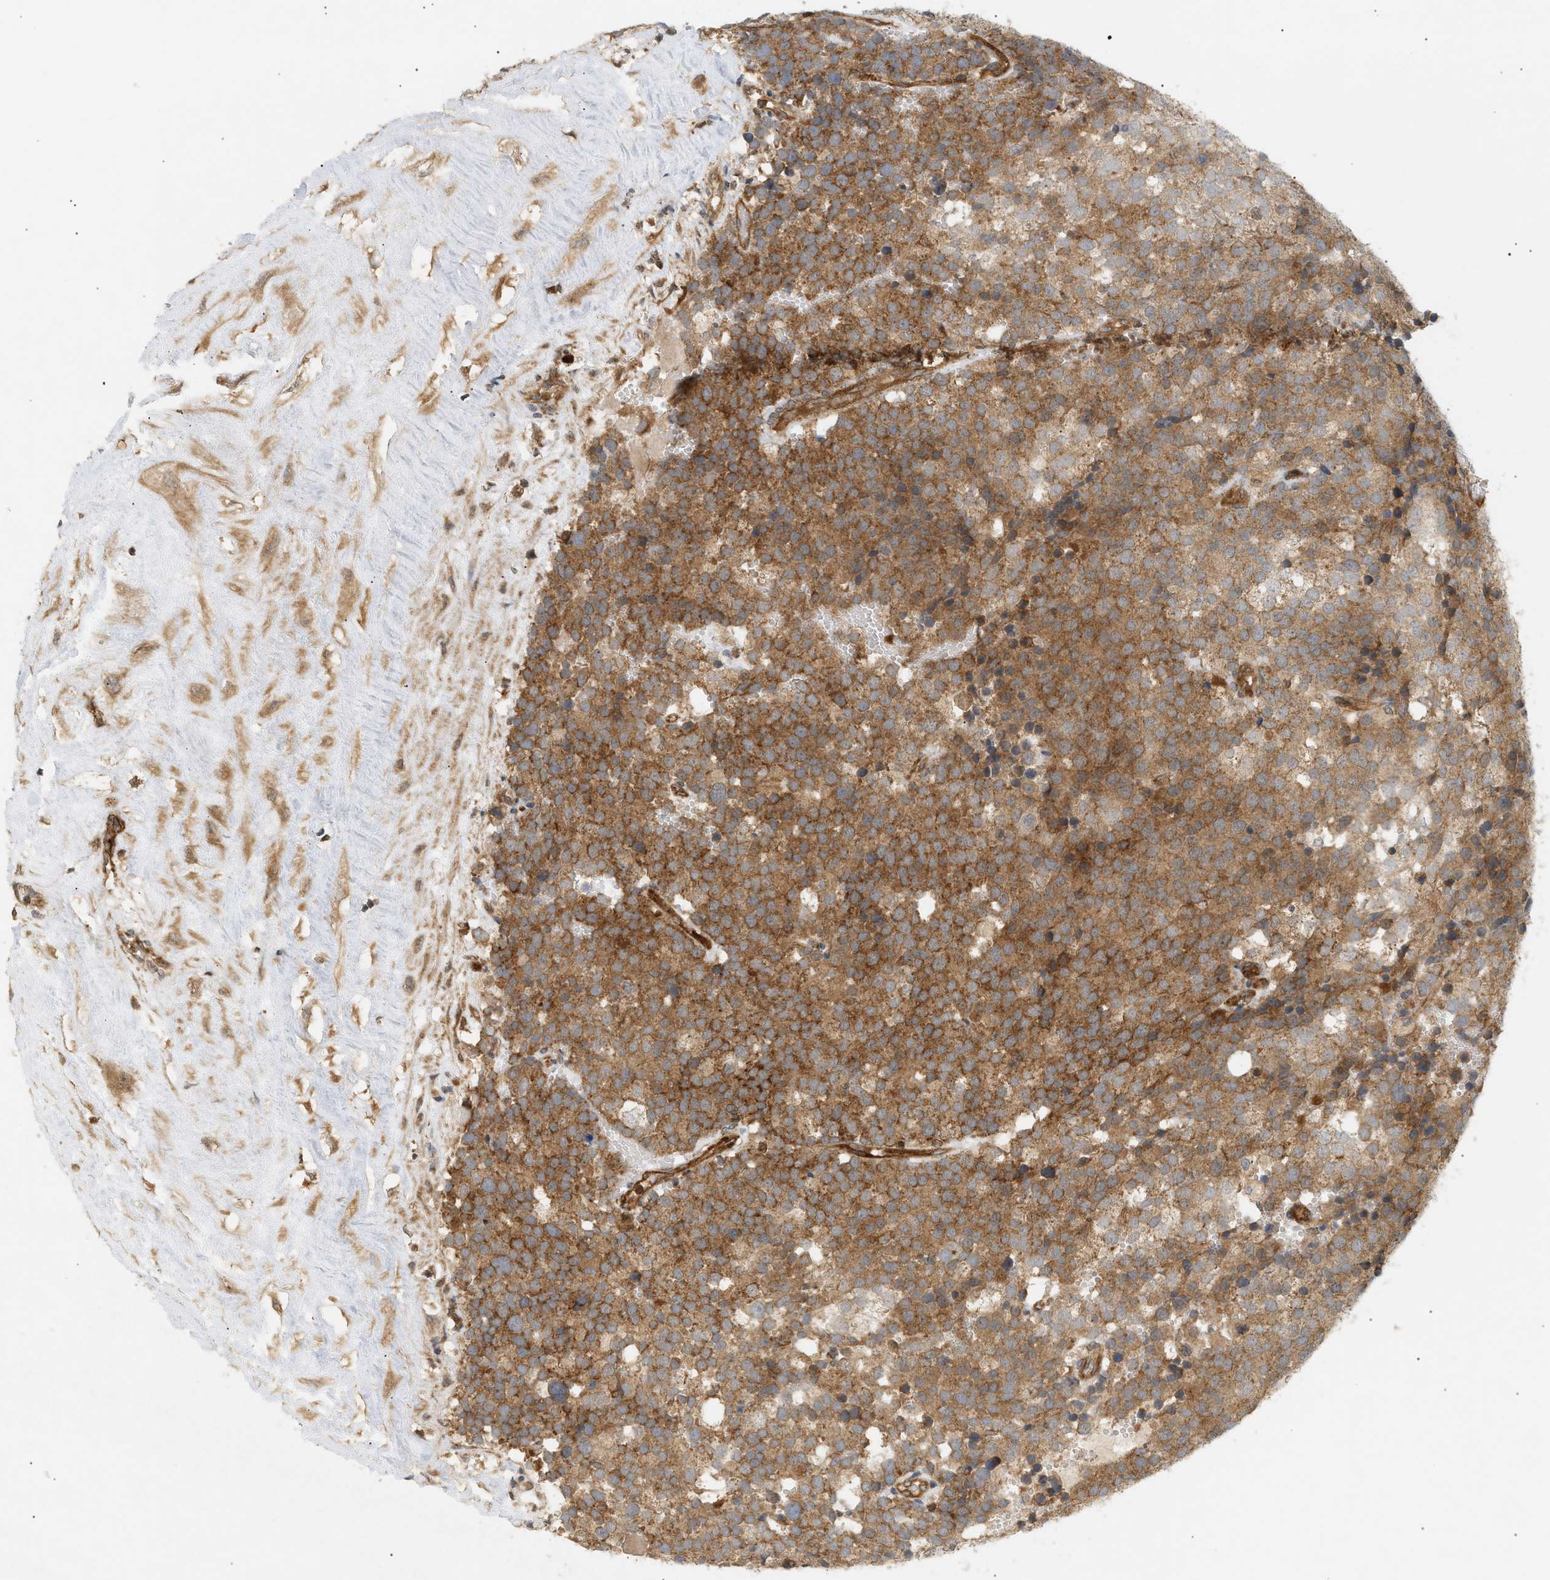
{"staining": {"intensity": "moderate", "quantity": ">75%", "location": "cytoplasmic/membranous"}, "tissue": "testis cancer", "cell_type": "Tumor cells", "image_type": "cancer", "snomed": [{"axis": "morphology", "description": "Seminoma, NOS"}, {"axis": "topography", "description": "Testis"}], "caption": "High-power microscopy captured an immunohistochemistry (IHC) image of testis seminoma, revealing moderate cytoplasmic/membranous expression in about >75% of tumor cells.", "gene": "SHC1", "patient": {"sex": "male", "age": 71}}